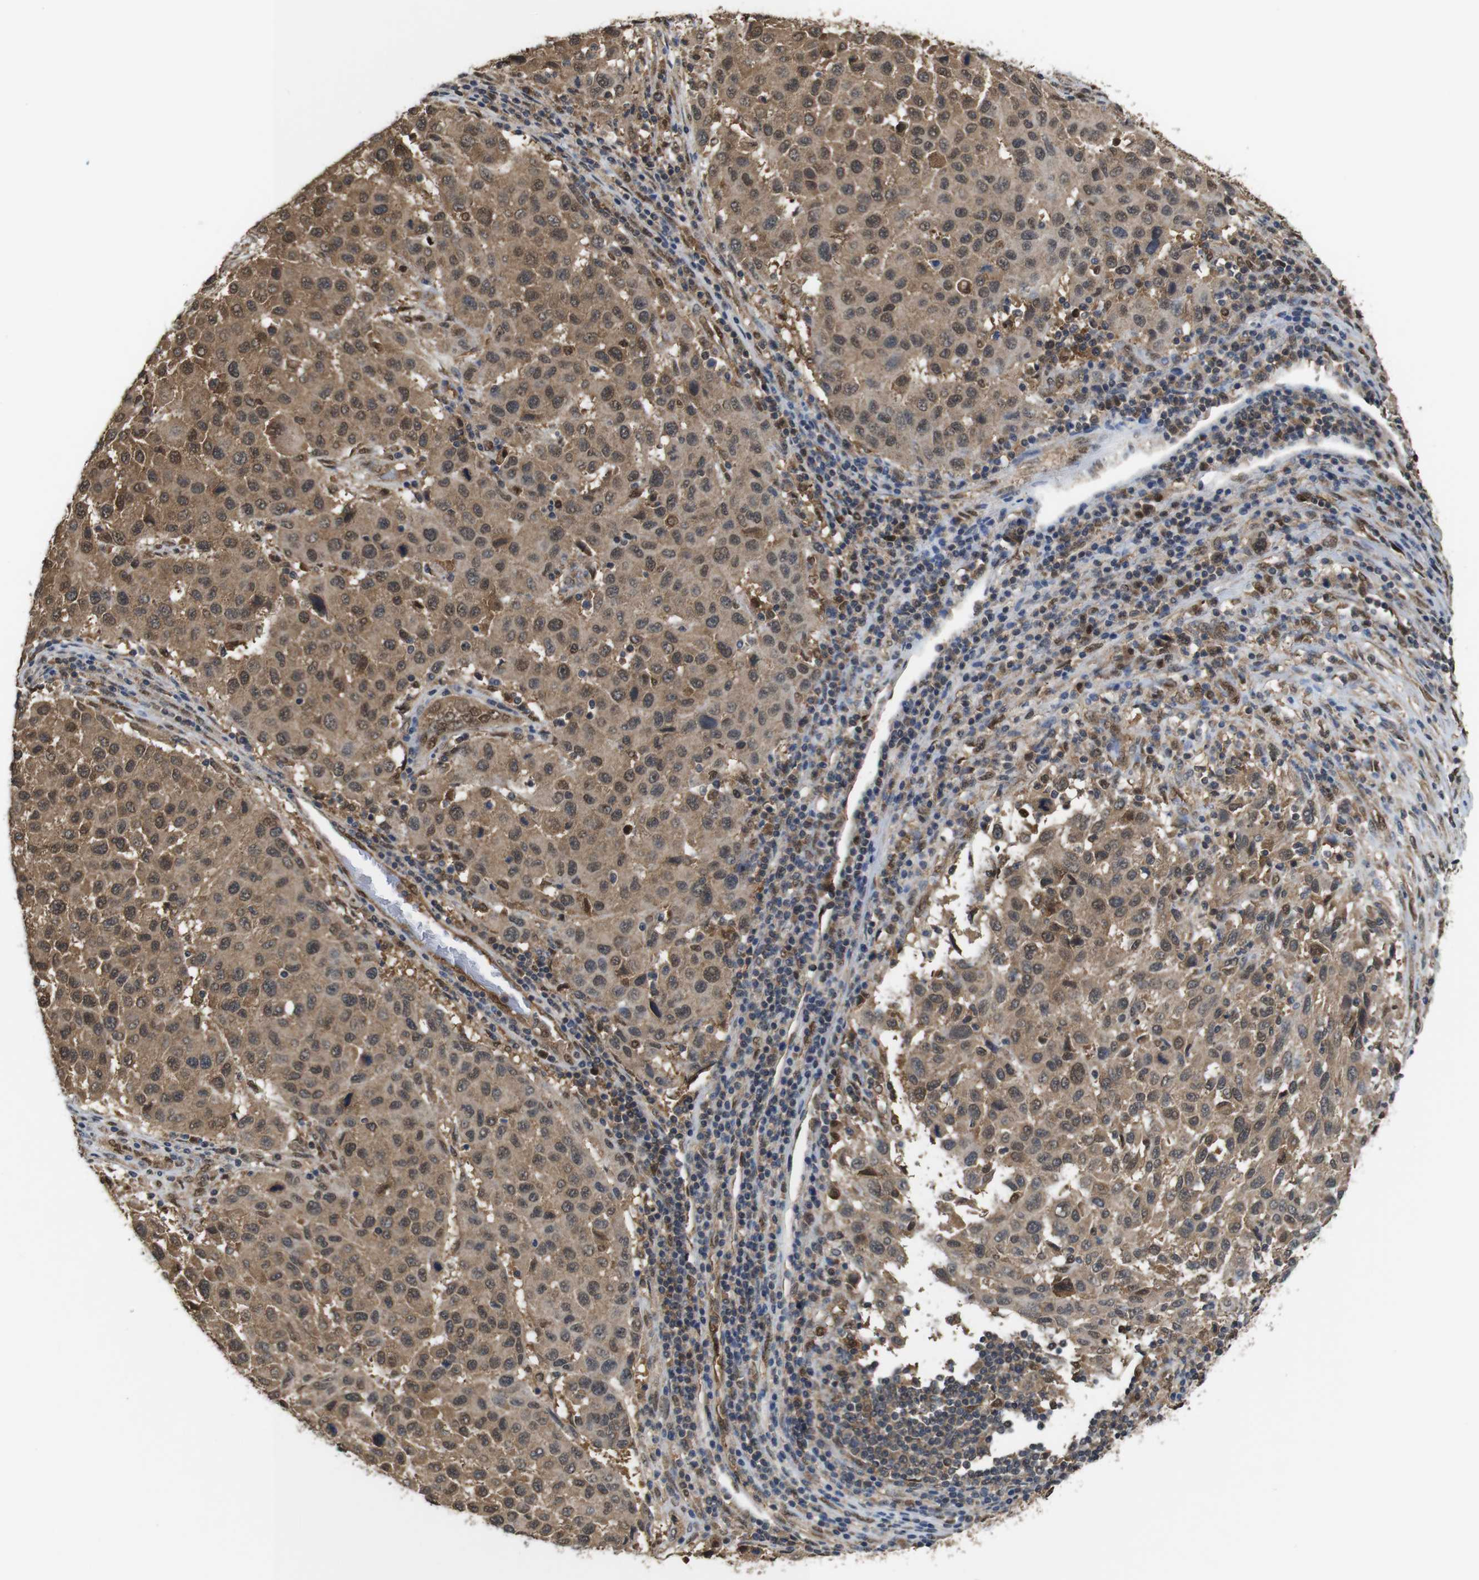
{"staining": {"intensity": "moderate", "quantity": ">75%", "location": "cytoplasmic/membranous"}, "tissue": "melanoma", "cell_type": "Tumor cells", "image_type": "cancer", "snomed": [{"axis": "morphology", "description": "Malignant melanoma, Metastatic site"}, {"axis": "topography", "description": "Lymph node"}], "caption": "This histopathology image displays IHC staining of malignant melanoma (metastatic site), with medium moderate cytoplasmic/membranous expression in approximately >75% of tumor cells.", "gene": "YWHAG", "patient": {"sex": "male", "age": 61}}